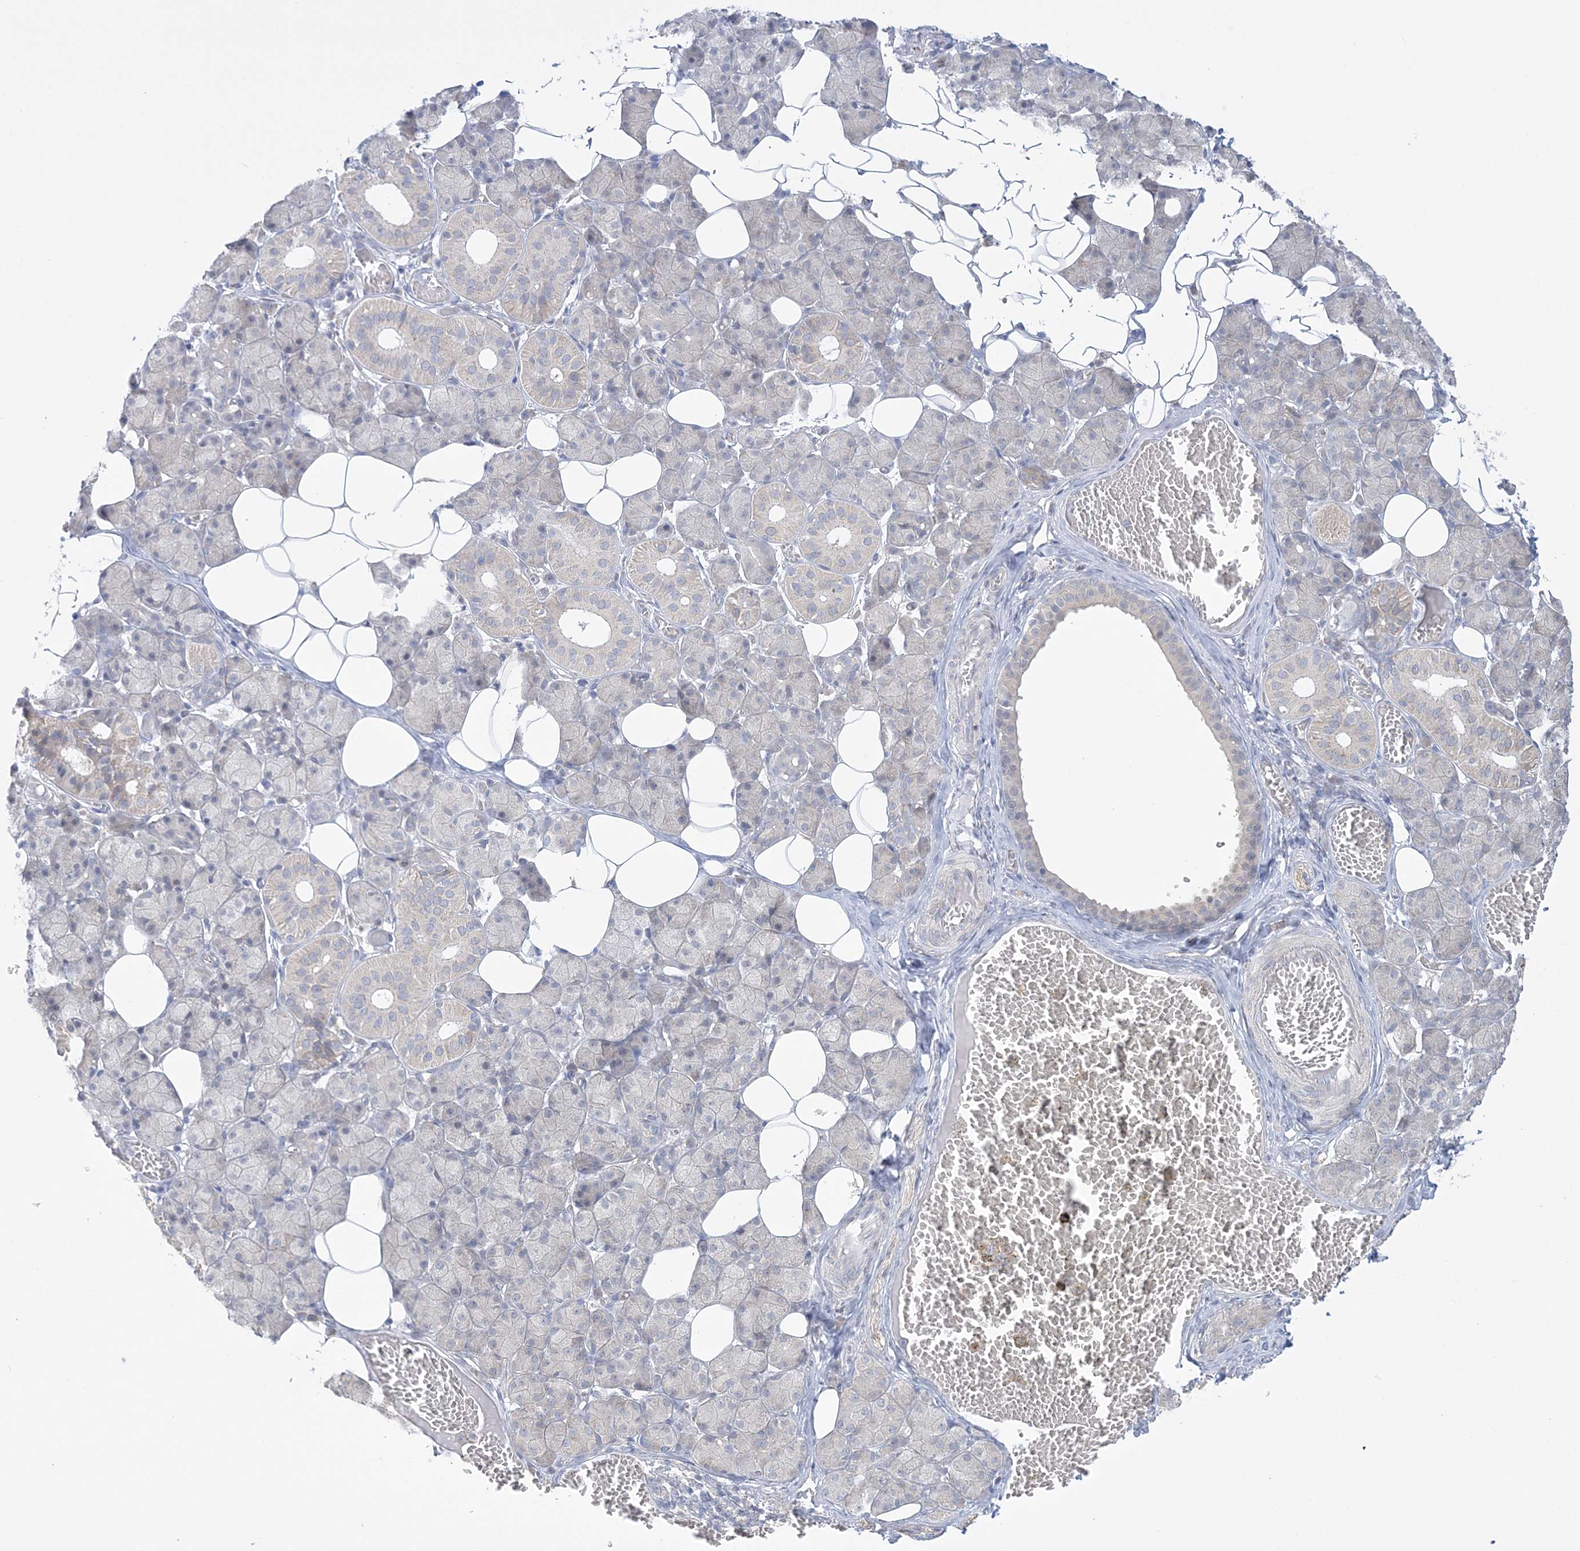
{"staining": {"intensity": "weak", "quantity": "<25%", "location": "cytoplasmic/membranous"}, "tissue": "salivary gland", "cell_type": "Glandular cells", "image_type": "normal", "snomed": [{"axis": "morphology", "description": "Normal tissue, NOS"}, {"axis": "topography", "description": "Salivary gland"}], "caption": "The photomicrograph displays no significant staining in glandular cells of salivary gland. (Stains: DAB immunohistochemistry with hematoxylin counter stain, Microscopy: brightfield microscopy at high magnification).", "gene": "FARSB", "patient": {"sex": "female", "age": 33}}